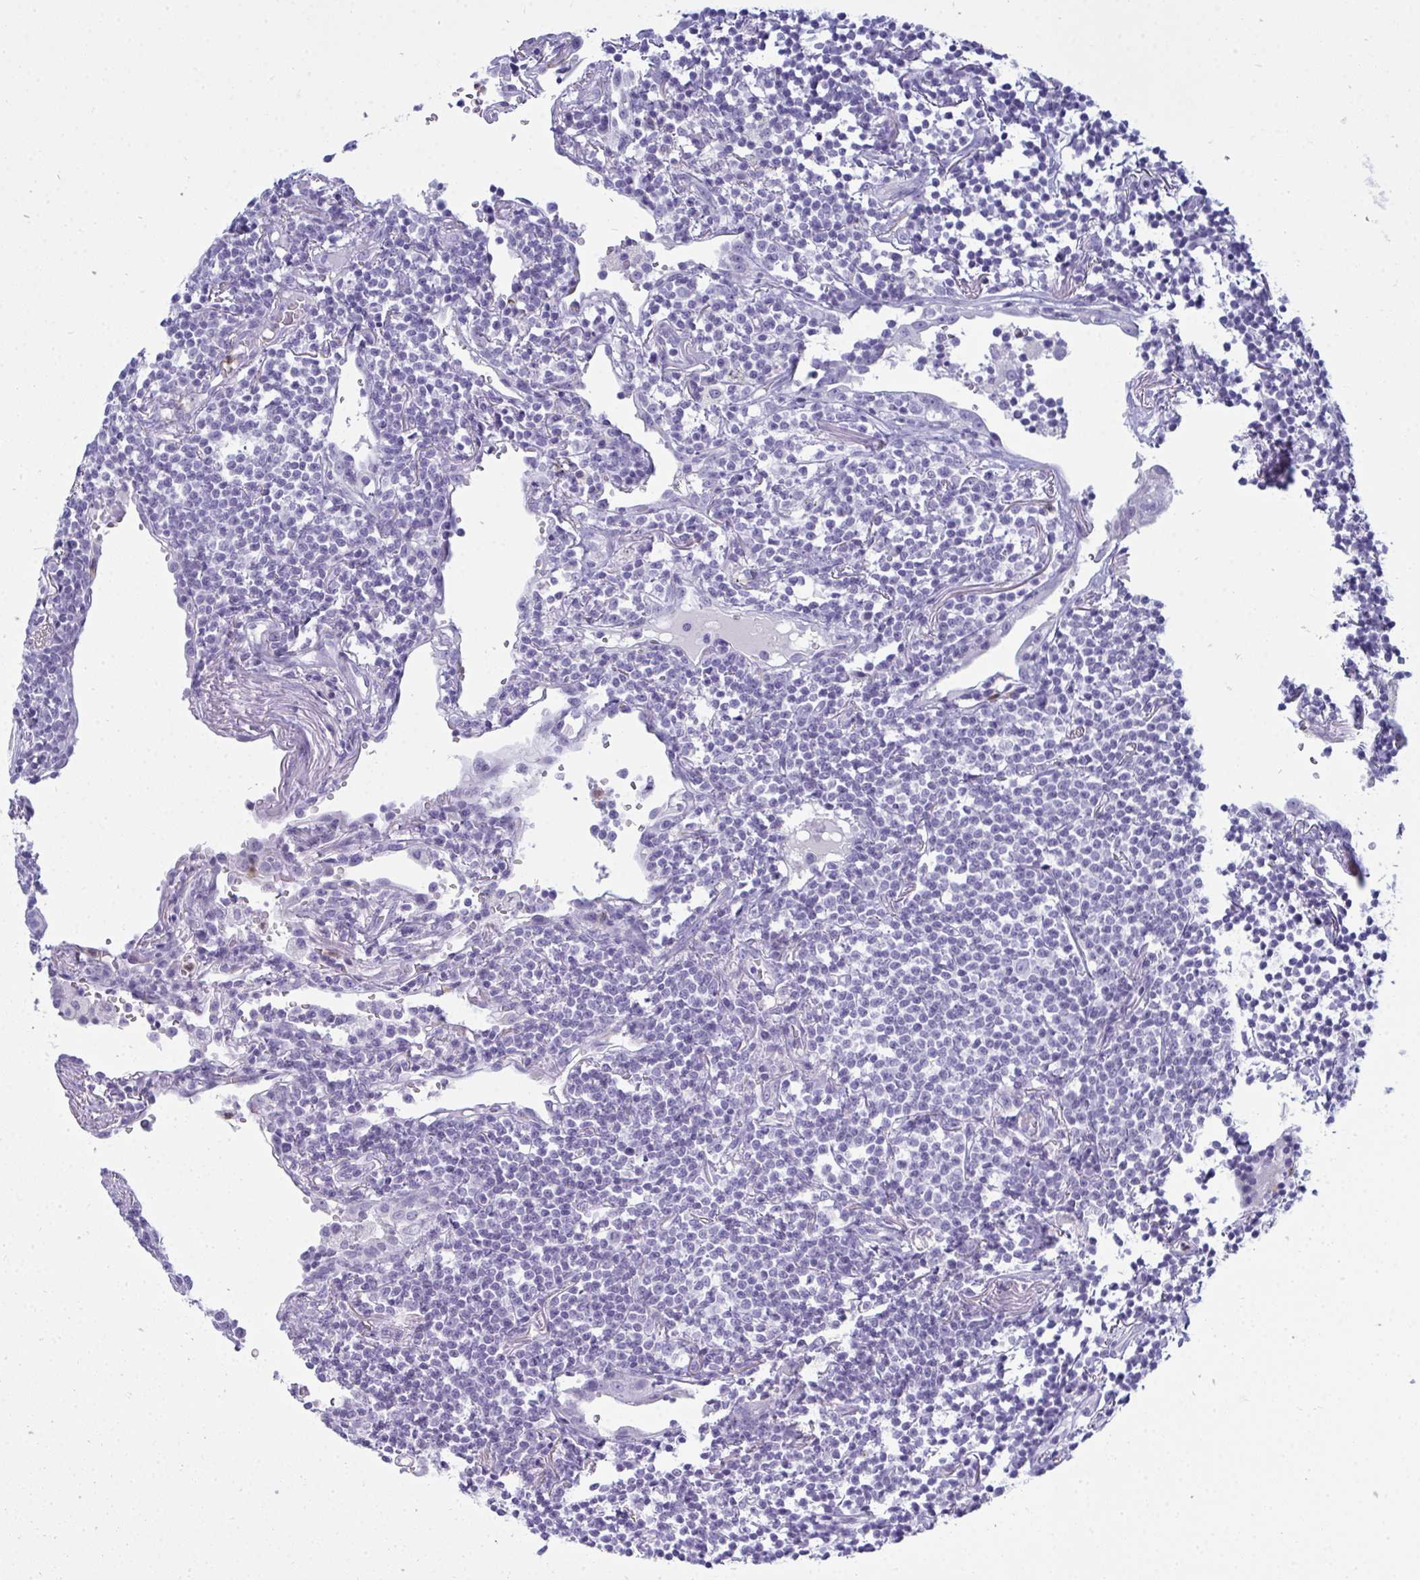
{"staining": {"intensity": "negative", "quantity": "none", "location": "none"}, "tissue": "lymphoma", "cell_type": "Tumor cells", "image_type": "cancer", "snomed": [{"axis": "morphology", "description": "Malignant lymphoma, non-Hodgkin's type, Low grade"}, {"axis": "topography", "description": "Lung"}], "caption": "High magnification brightfield microscopy of lymphoma stained with DAB (brown) and counterstained with hematoxylin (blue): tumor cells show no significant positivity. (DAB immunohistochemistry, high magnification).", "gene": "SERPINB10", "patient": {"sex": "female", "age": 71}}